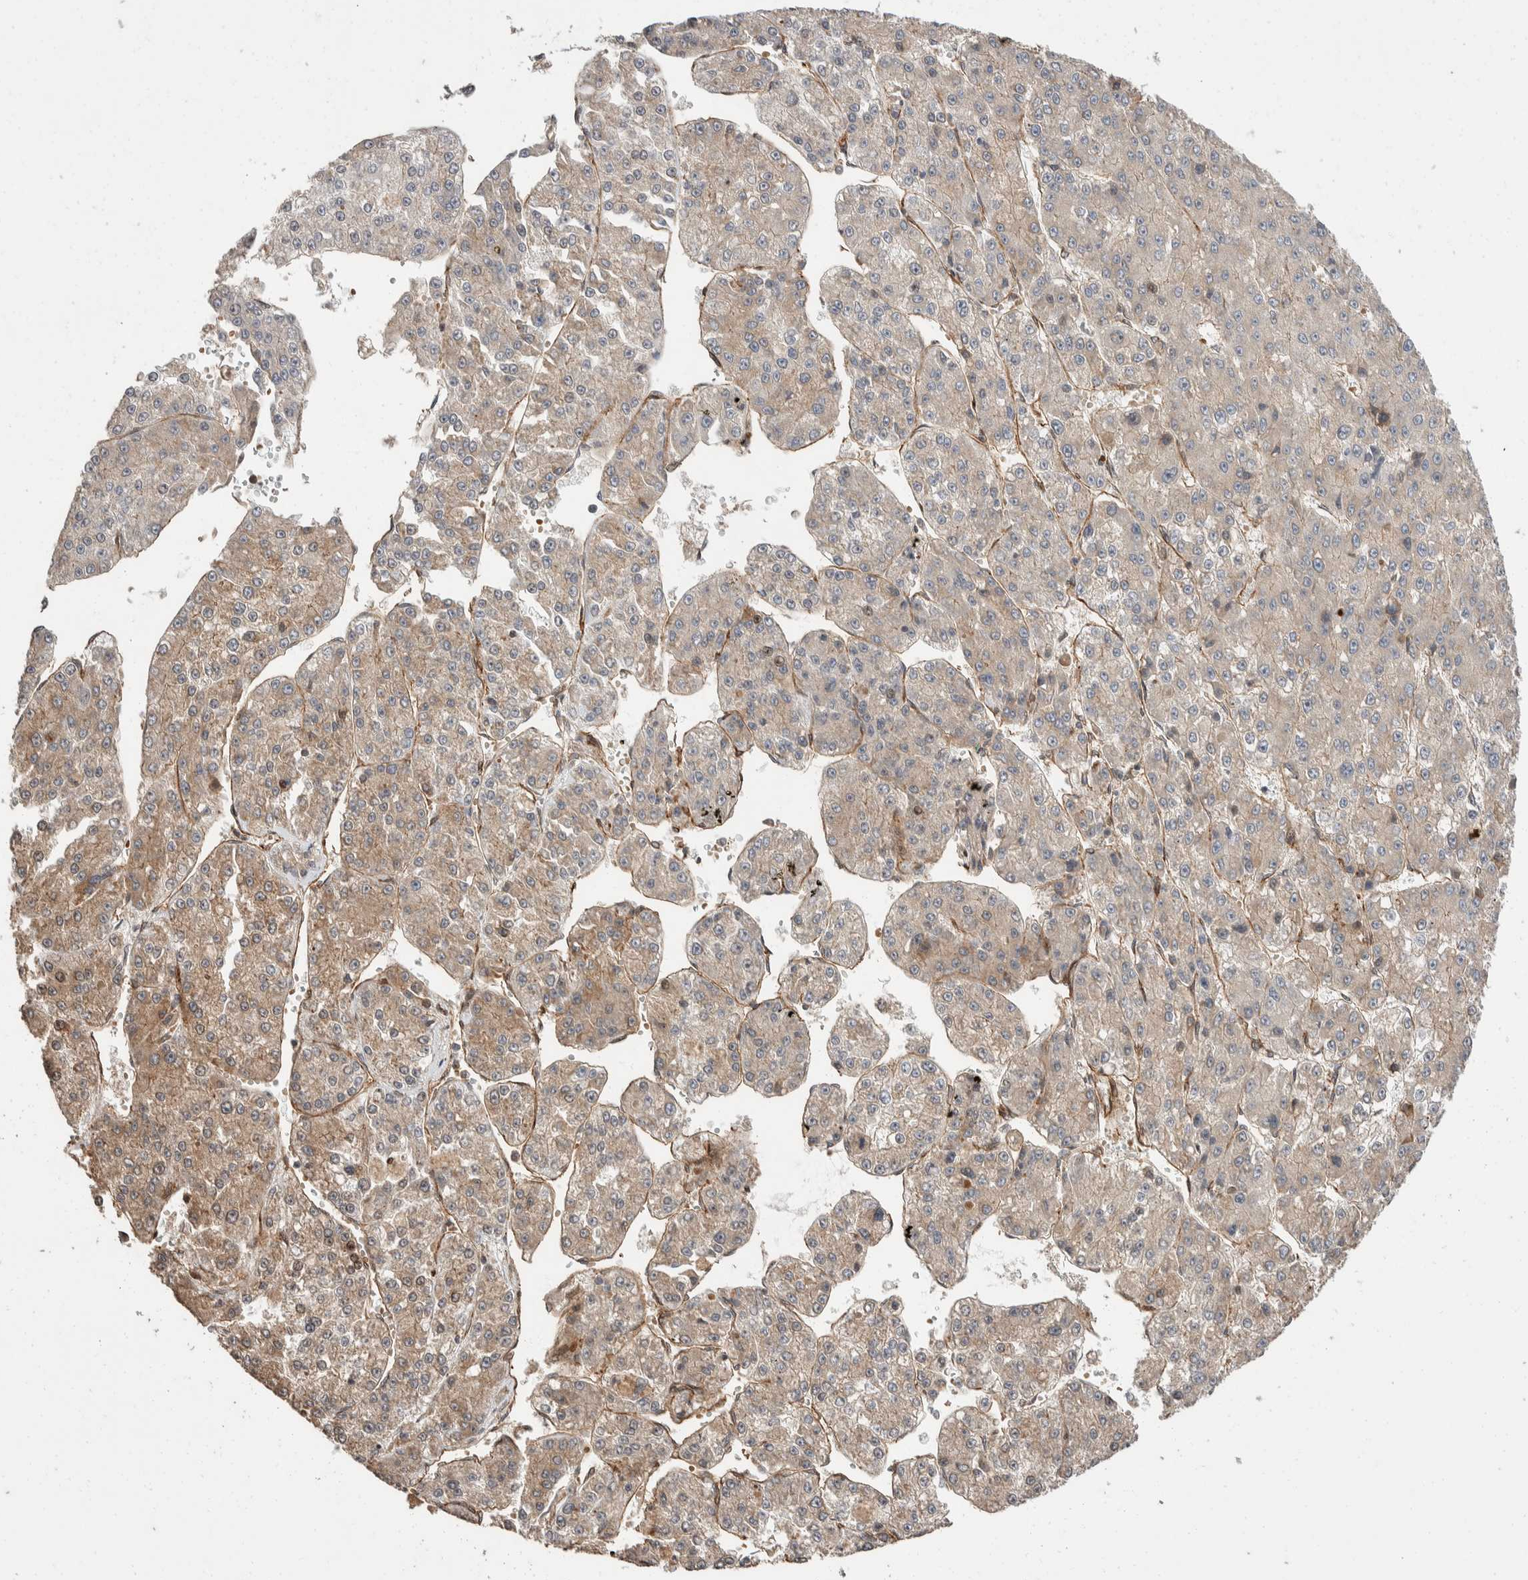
{"staining": {"intensity": "weak", "quantity": ">75%", "location": "cytoplasmic/membranous"}, "tissue": "liver cancer", "cell_type": "Tumor cells", "image_type": "cancer", "snomed": [{"axis": "morphology", "description": "Carcinoma, Hepatocellular, NOS"}, {"axis": "topography", "description": "Liver"}], "caption": "DAB (3,3'-diaminobenzidine) immunohistochemical staining of human liver cancer demonstrates weak cytoplasmic/membranous protein expression in approximately >75% of tumor cells.", "gene": "ERC1", "patient": {"sex": "female", "age": 73}}